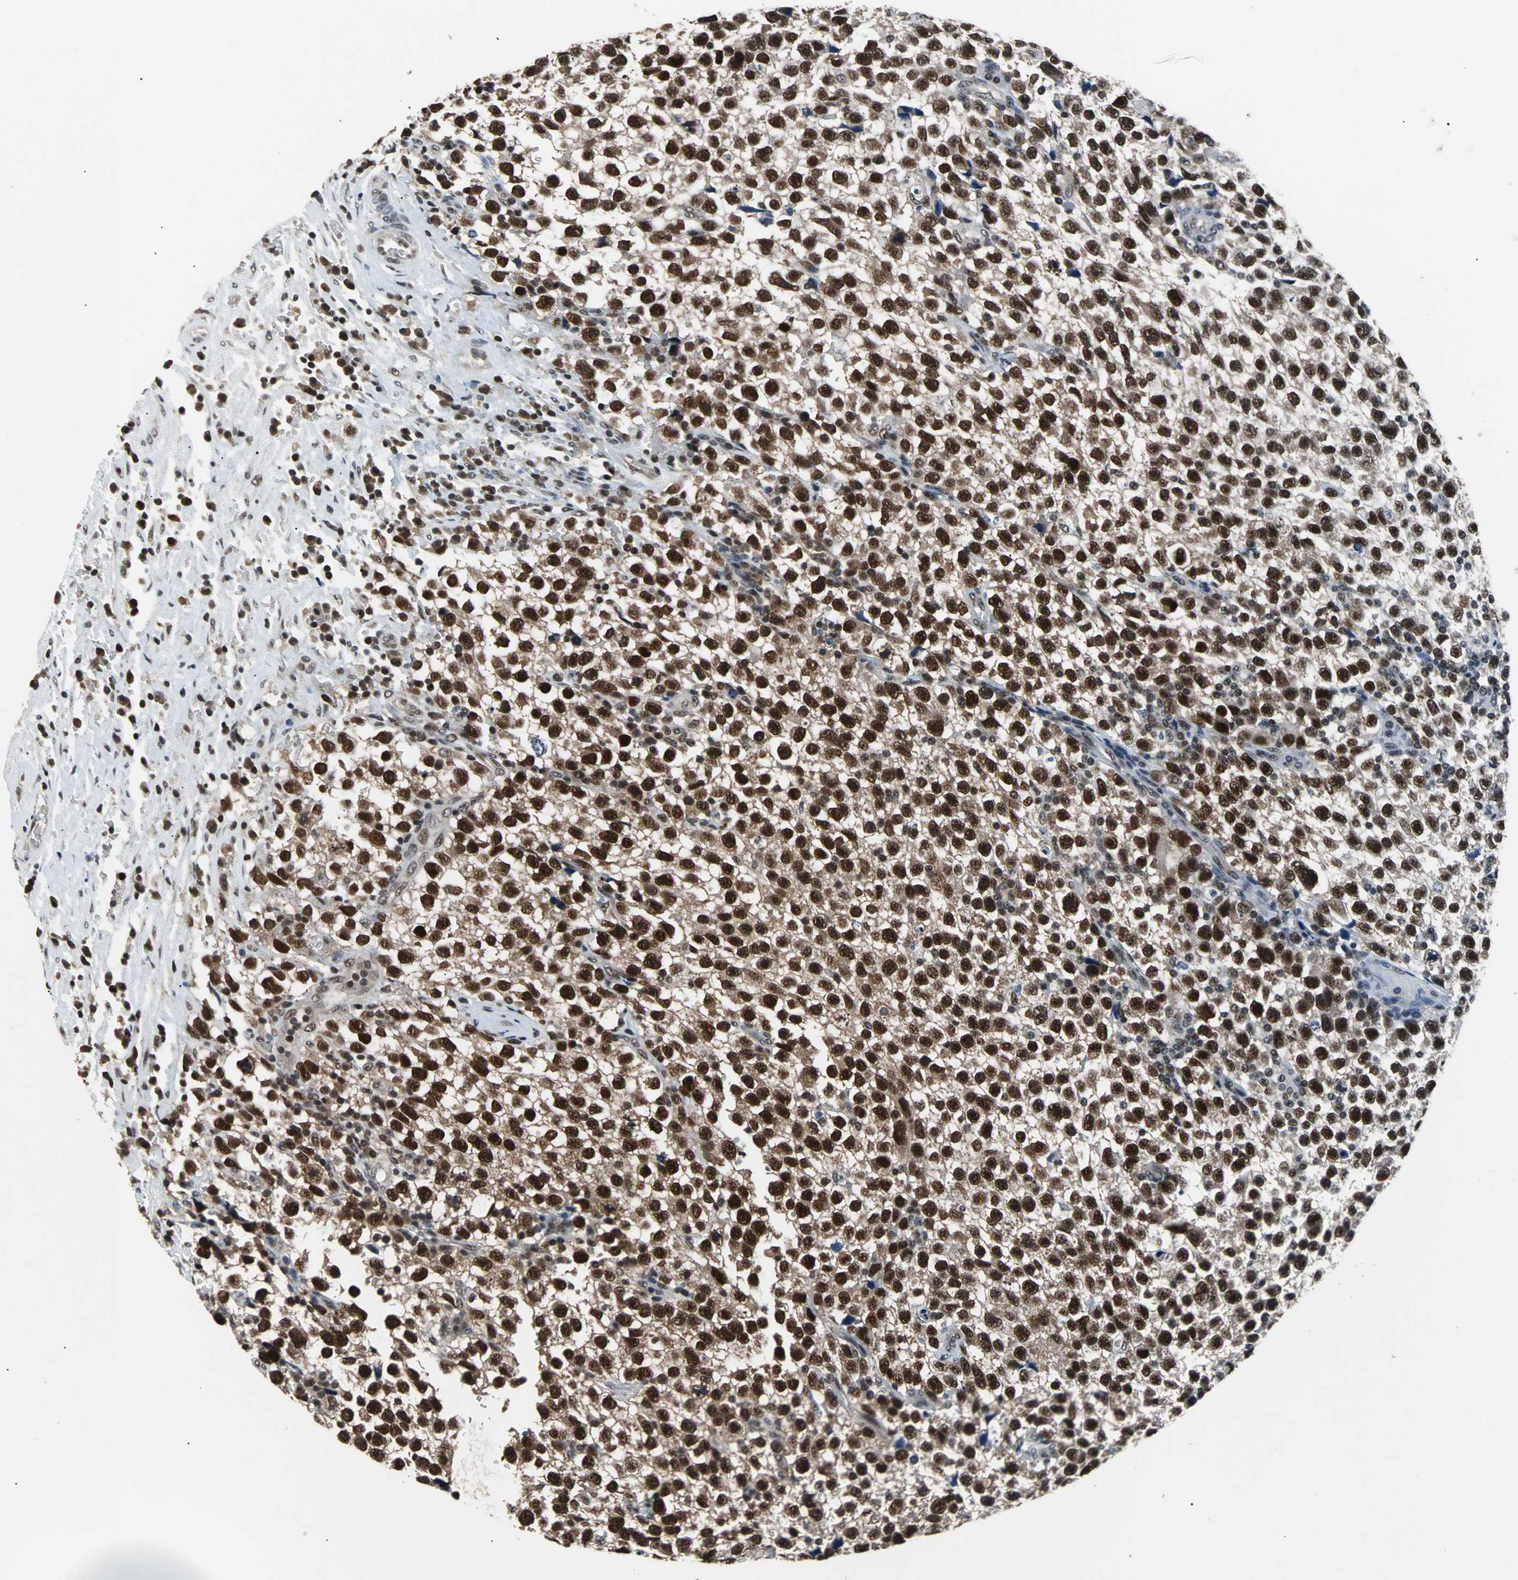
{"staining": {"intensity": "strong", "quantity": ">75%", "location": "nuclear"}, "tissue": "testis cancer", "cell_type": "Tumor cells", "image_type": "cancer", "snomed": [{"axis": "morphology", "description": "Seminoma, NOS"}, {"axis": "topography", "description": "Testis"}], "caption": "A micrograph of human seminoma (testis) stained for a protein displays strong nuclear brown staining in tumor cells.", "gene": "USP28", "patient": {"sex": "male", "age": 33}}